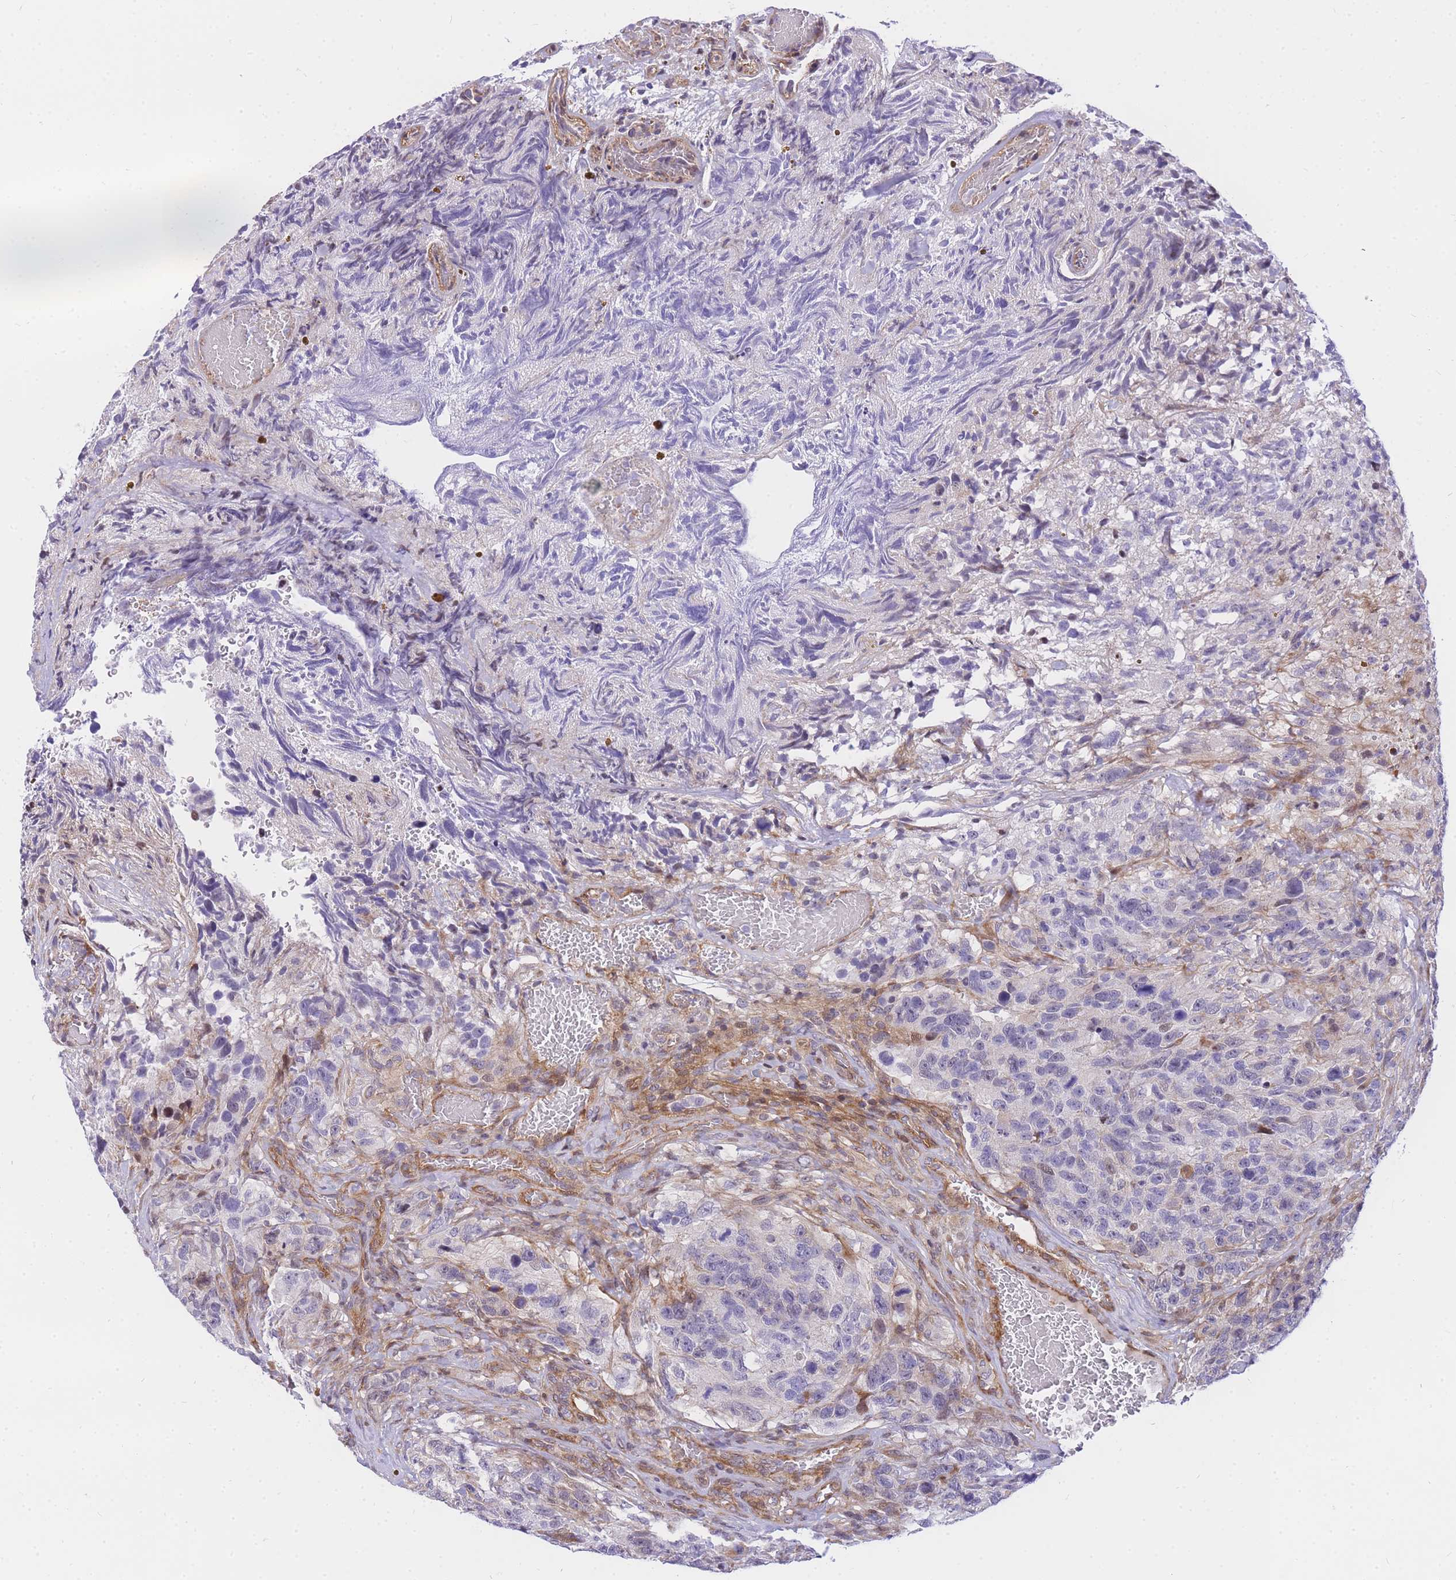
{"staining": {"intensity": "negative", "quantity": "none", "location": "none"}, "tissue": "glioma", "cell_type": "Tumor cells", "image_type": "cancer", "snomed": [{"axis": "morphology", "description": "Glioma, malignant, High grade"}, {"axis": "topography", "description": "Brain"}], "caption": "Glioma was stained to show a protein in brown. There is no significant staining in tumor cells.", "gene": "S100PBP", "patient": {"sex": "male", "age": 69}}